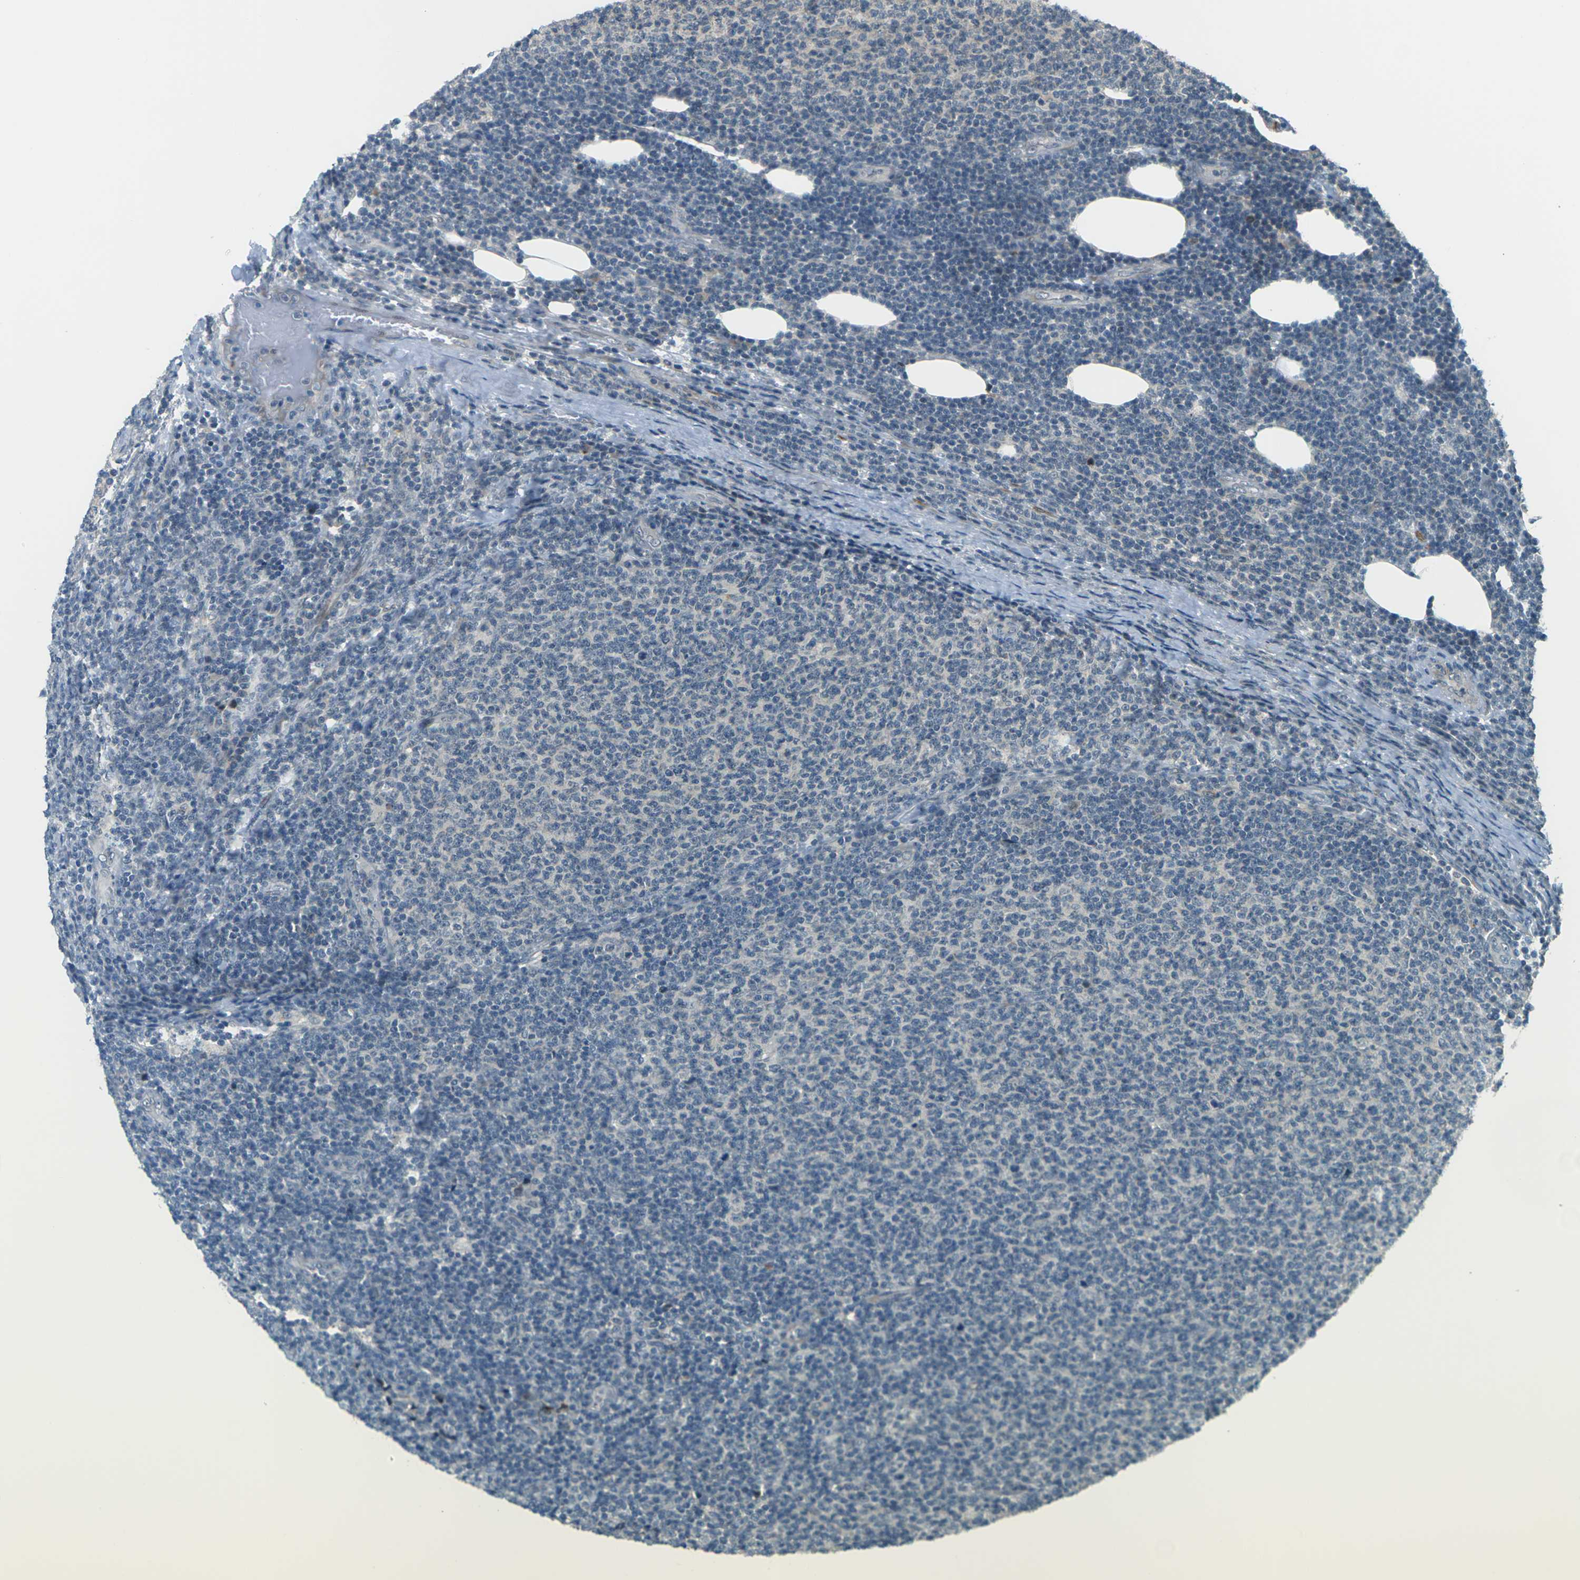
{"staining": {"intensity": "negative", "quantity": "none", "location": "none"}, "tissue": "lymphoma", "cell_type": "Tumor cells", "image_type": "cancer", "snomed": [{"axis": "morphology", "description": "Malignant lymphoma, non-Hodgkin's type, Low grade"}, {"axis": "topography", "description": "Lymph node"}], "caption": "High magnification brightfield microscopy of lymphoma stained with DAB (3,3'-diaminobenzidine) (brown) and counterstained with hematoxylin (blue): tumor cells show no significant expression. (DAB (3,3'-diaminobenzidine) immunohistochemistry (IHC), high magnification).", "gene": "SLC13A3", "patient": {"sex": "male", "age": 66}}